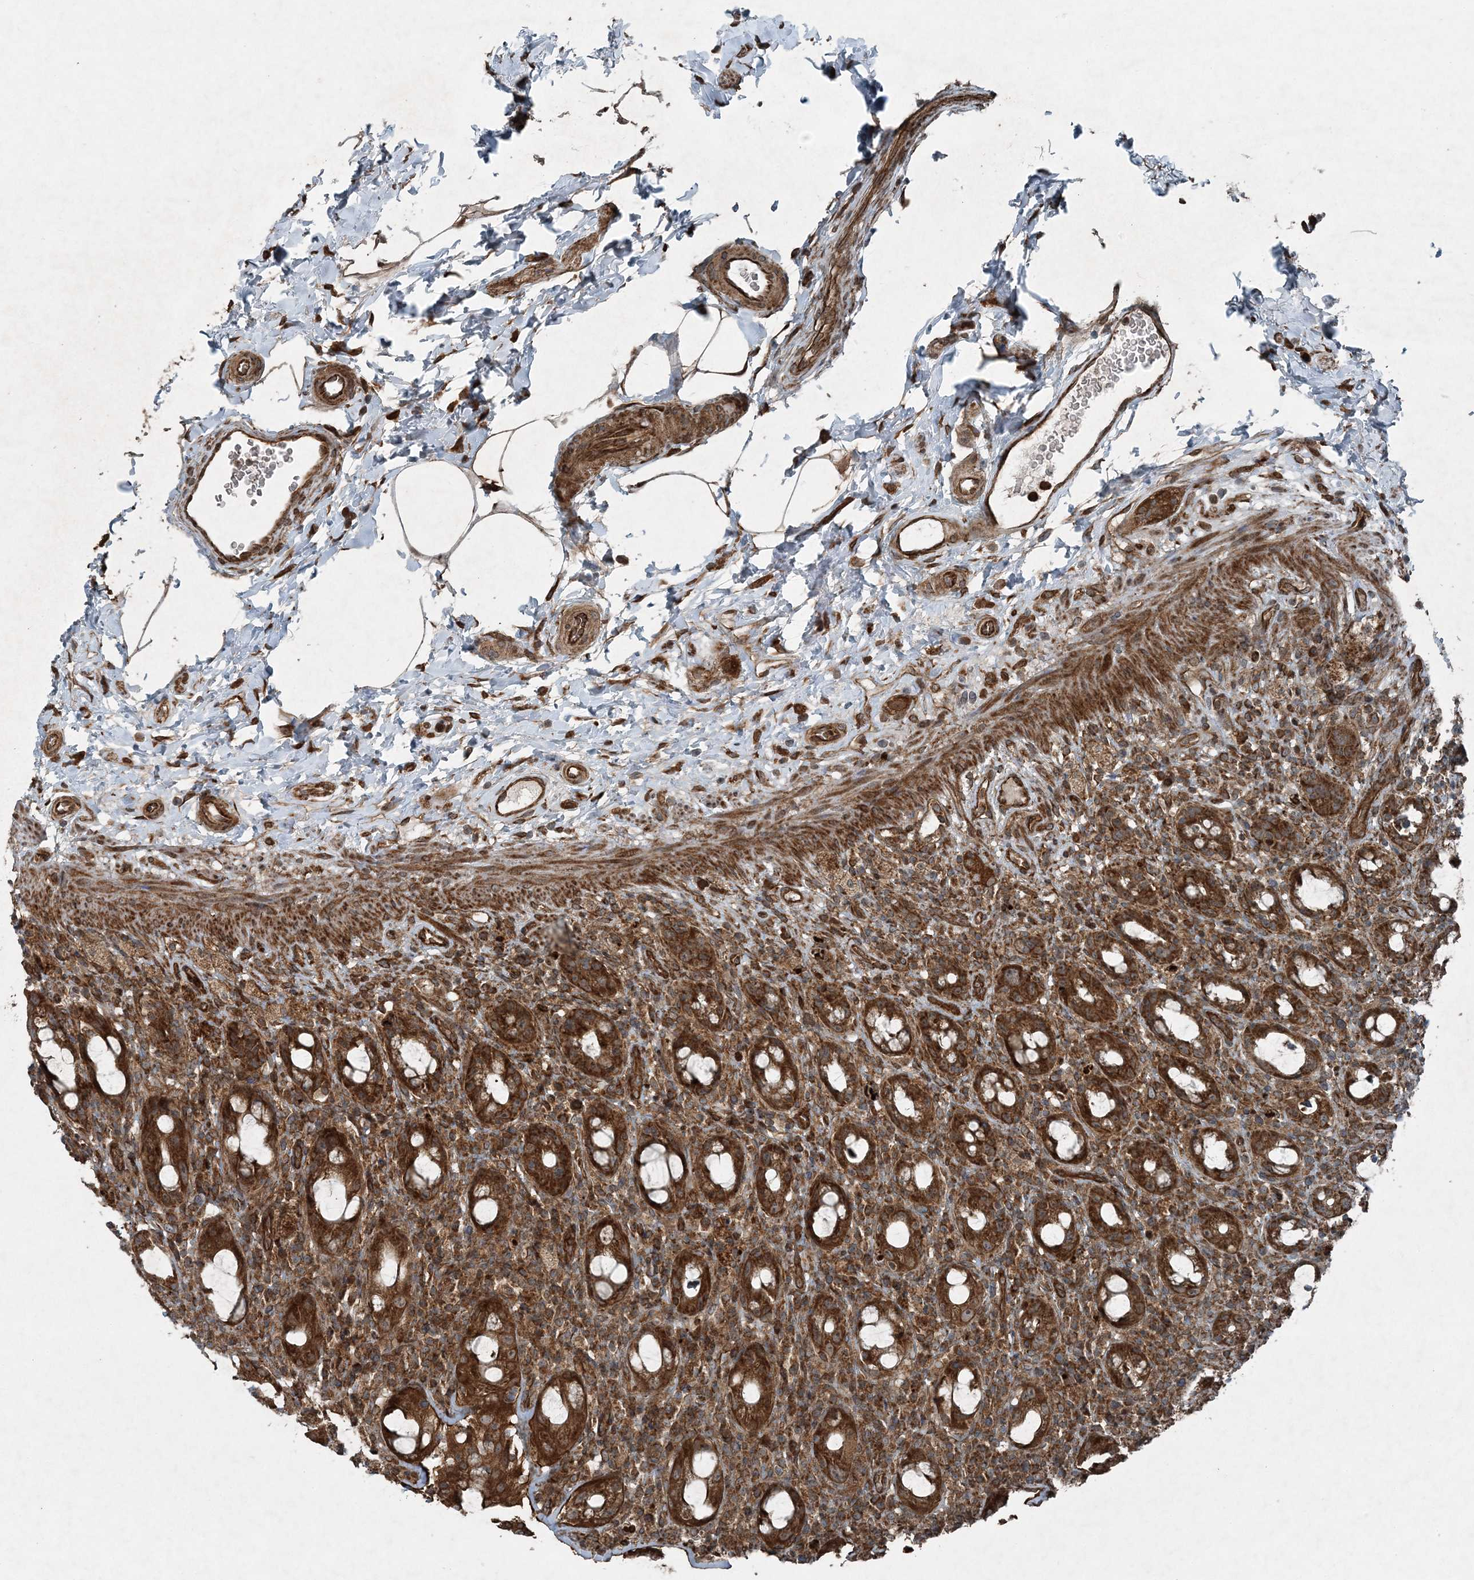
{"staining": {"intensity": "strong", "quantity": ">75%", "location": "cytoplasmic/membranous"}, "tissue": "rectum", "cell_type": "Glandular cells", "image_type": "normal", "snomed": [{"axis": "morphology", "description": "Normal tissue, NOS"}, {"axis": "topography", "description": "Rectum"}], "caption": "Immunohistochemistry of normal rectum shows high levels of strong cytoplasmic/membranous expression in about >75% of glandular cells. The protein is stained brown, and the nuclei are stained in blue (DAB IHC with brightfield microscopy, high magnification).", "gene": "COPS7B", "patient": {"sex": "male", "age": 44}}